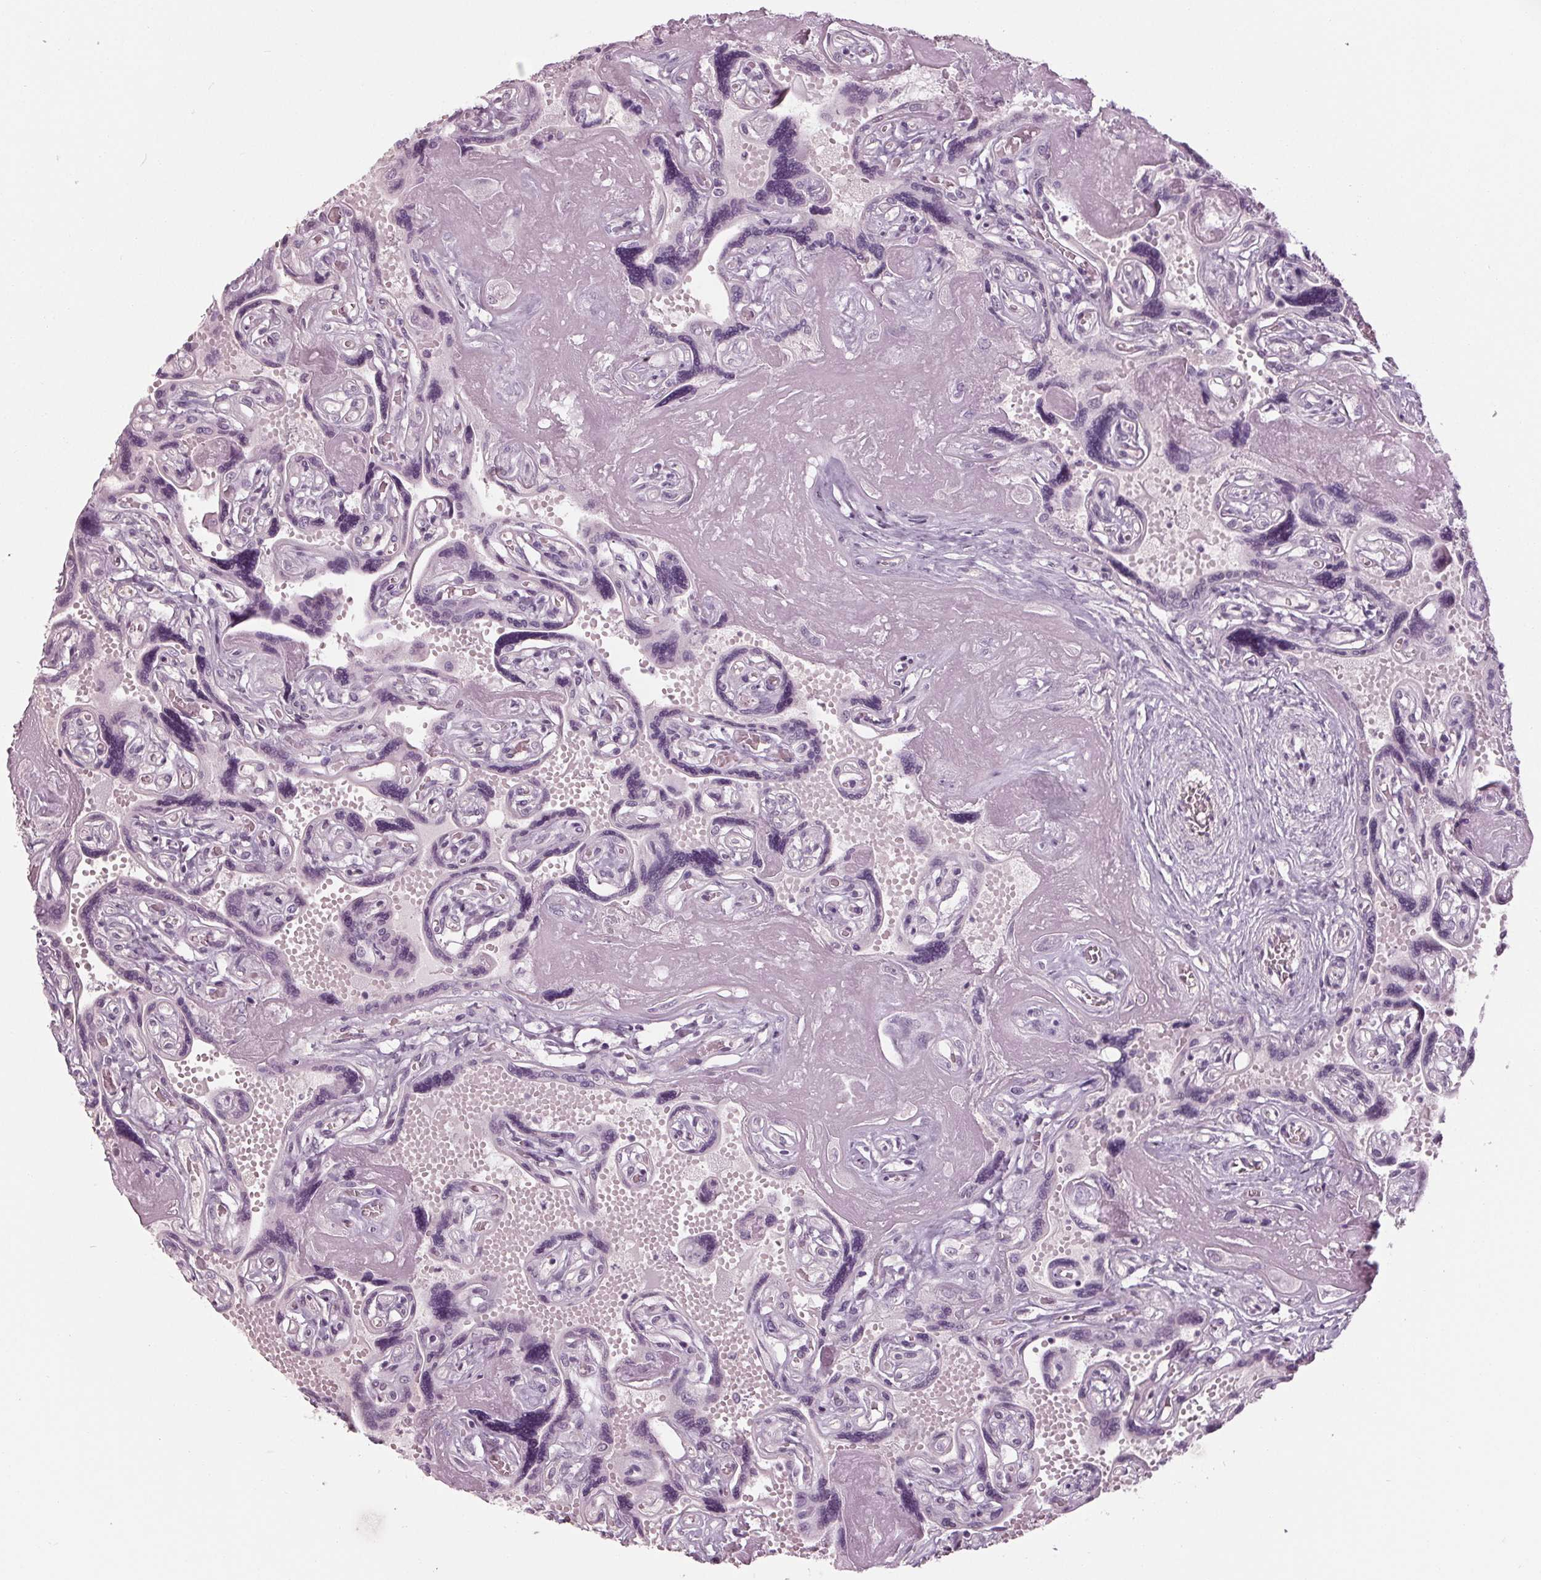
{"staining": {"intensity": "negative", "quantity": "none", "location": "none"}, "tissue": "placenta", "cell_type": "Decidual cells", "image_type": "normal", "snomed": [{"axis": "morphology", "description": "Normal tissue, NOS"}, {"axis": "topography", "description": "Placenta"}], "caption": "The immunohistochemistry image has no significant positivity in decidual cells of placenta.", "gene": "TNNC2", "patient": {"sex": "female", "age": 32}}